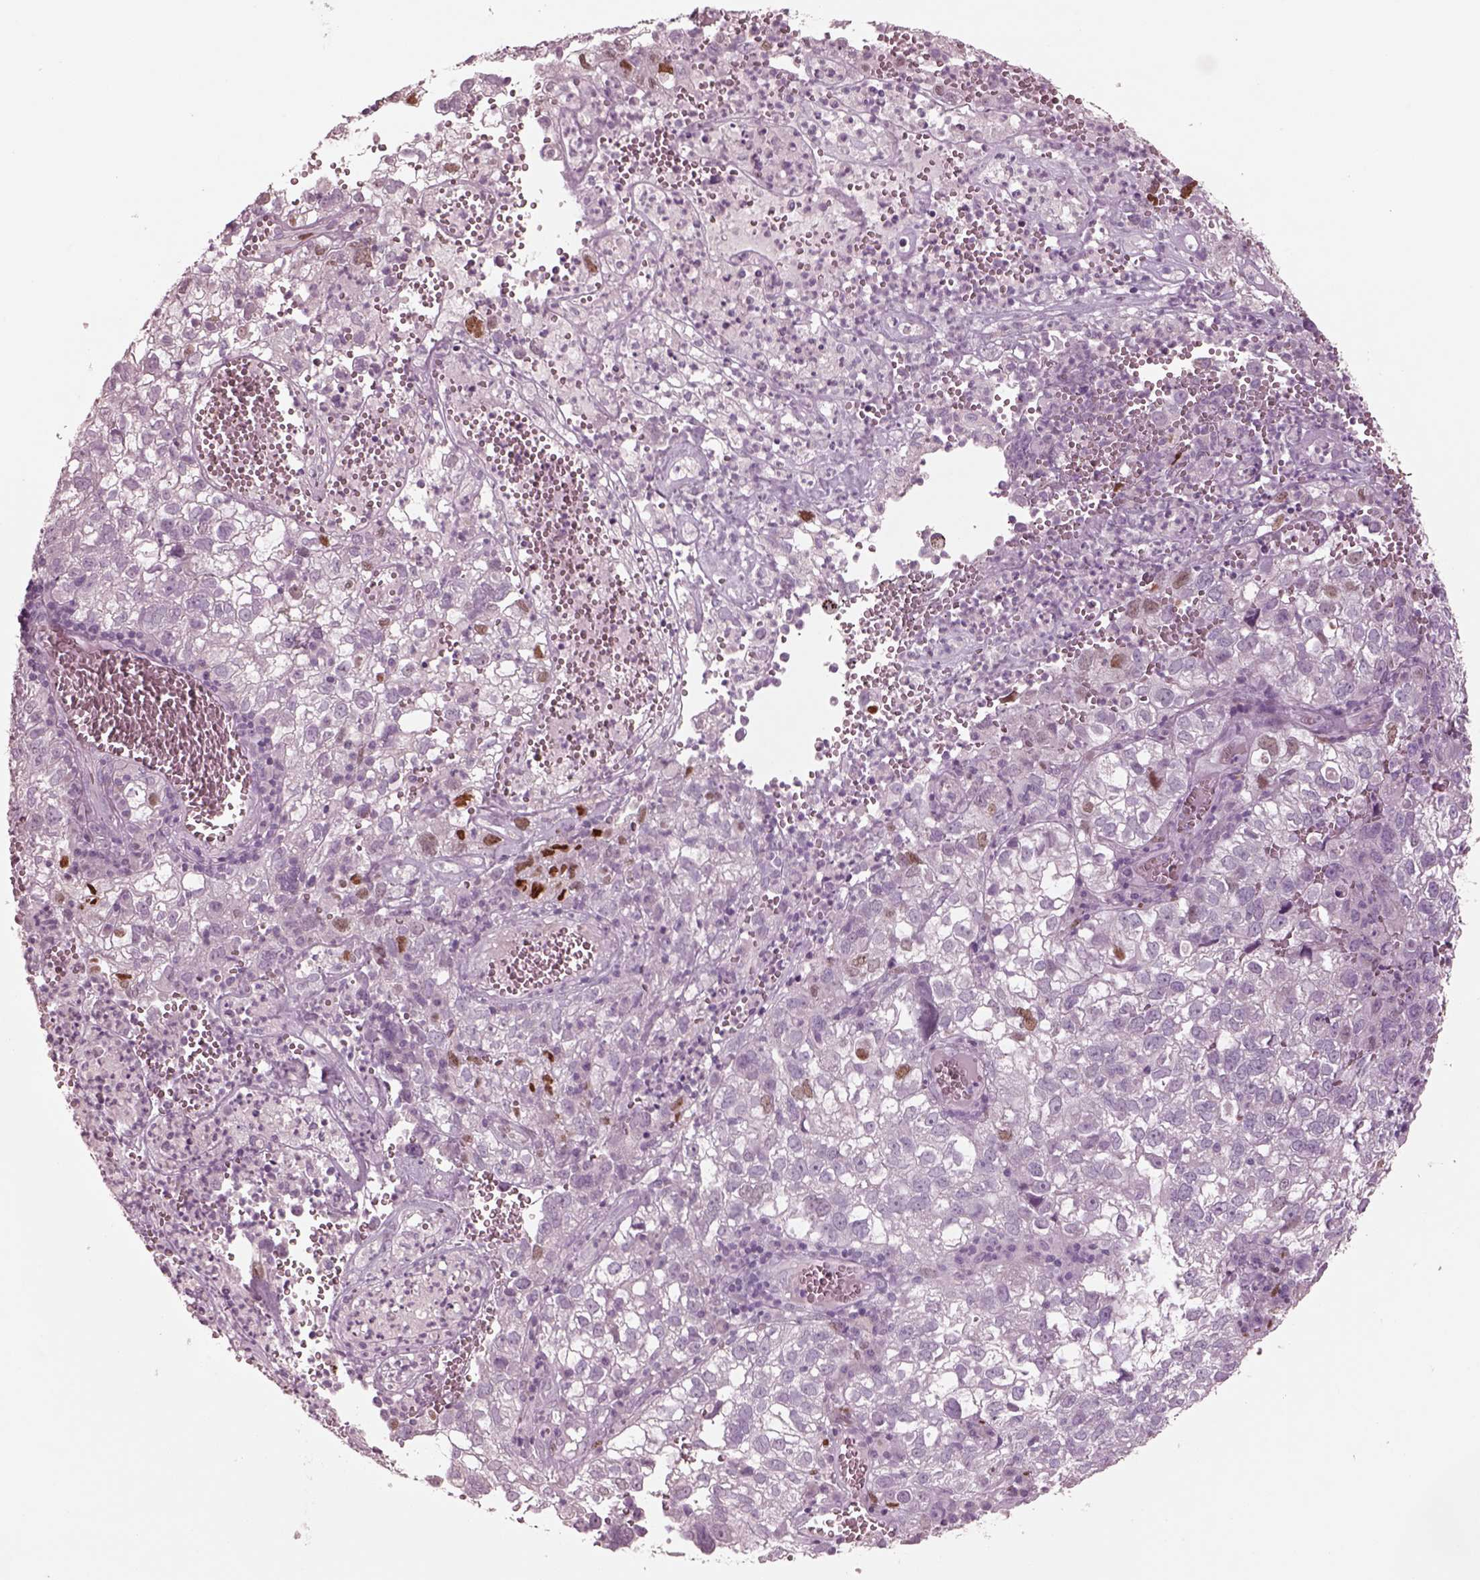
{"staining": {"intensity": "moderate", "quantity": "<25%", "location": "nuclear"}, "tissue": "cervical cancer", "cell_type": "Tumor cells", "image_type": "cancer", "snomed": [{"axis": "morphology", "description": "Squamous cell carcinoma, NOS"}, {"axis": "topography", "description": "Cervix"}], "caption": "Tumor cells display moderate nuclear staining in approximately <25% of cells in cervical cancer (squamous cell carcinoma). (IHC, brightfield microscopy, high magnification).", "gene": "SOX9", "patient": {"sex": "female", "age": 55}}